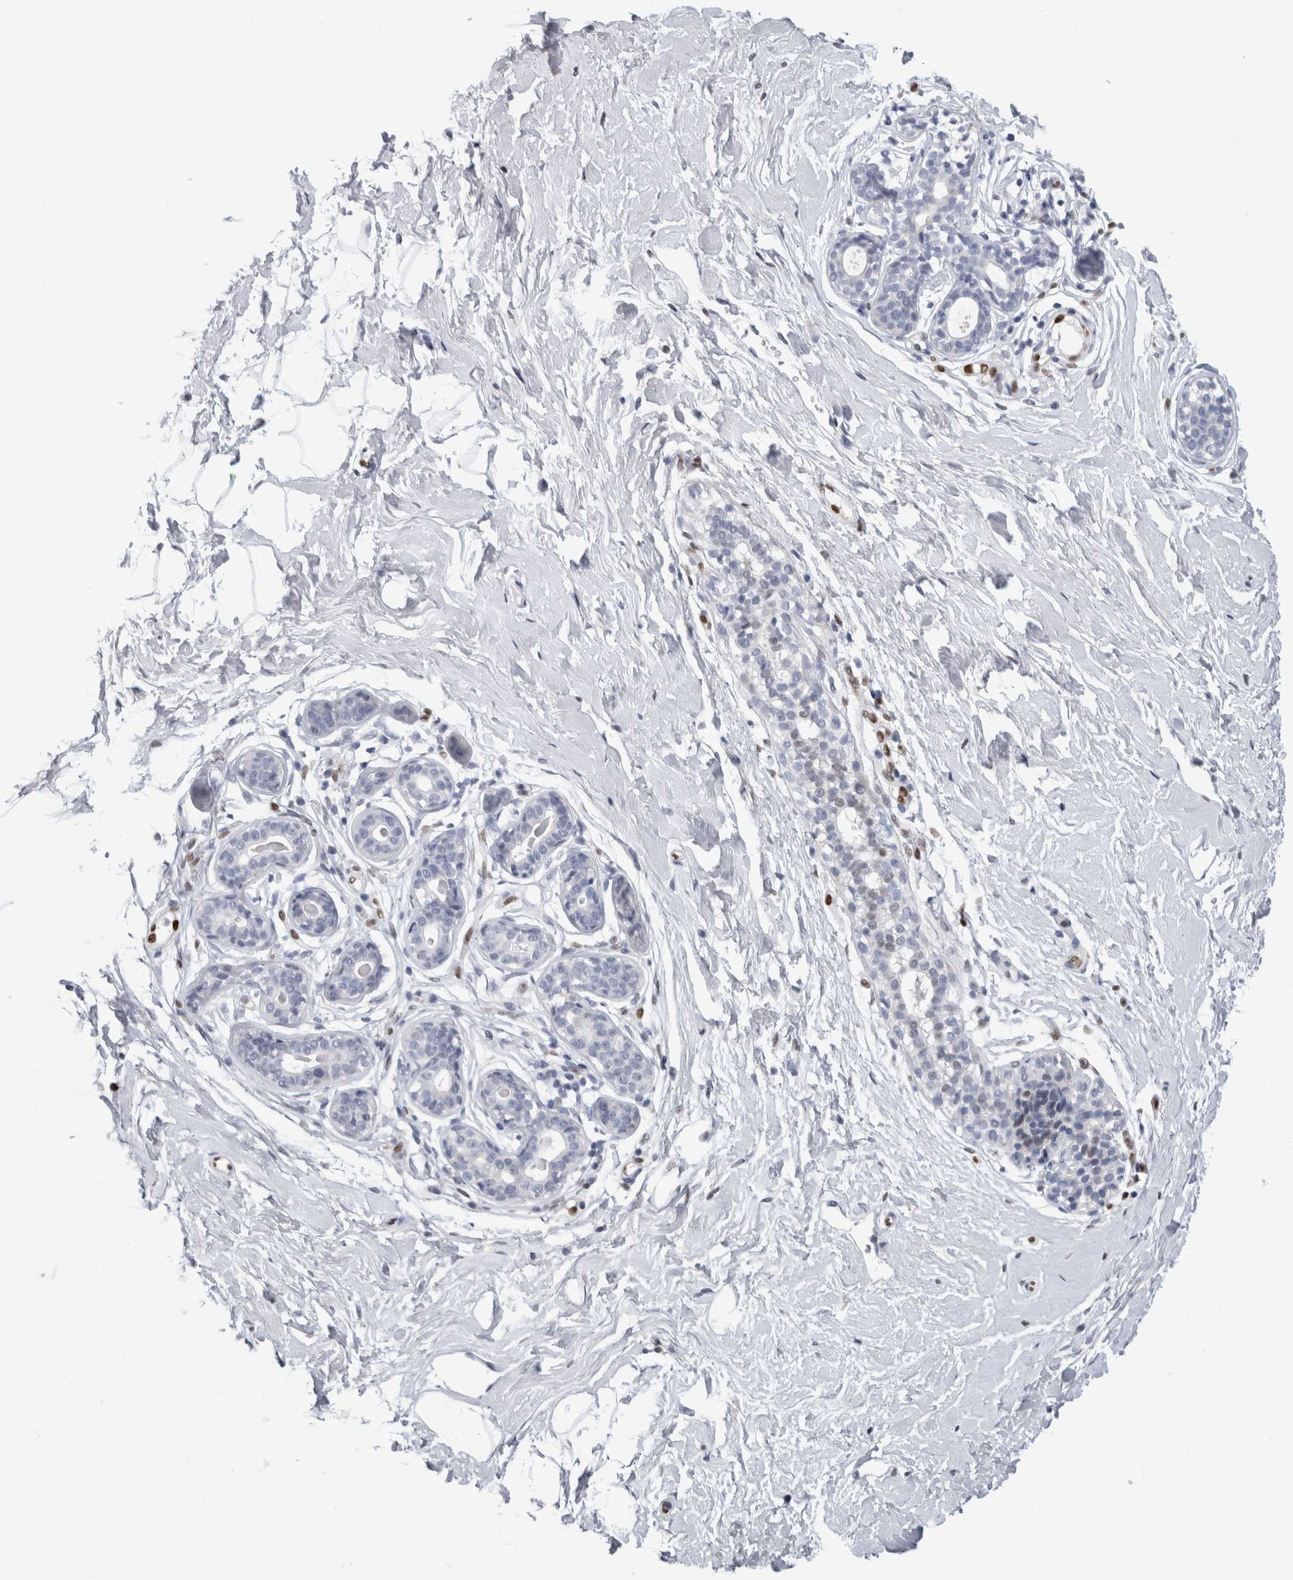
{"staining": {"intensity": "negative", "quantity": "none", "location": "none"}, "tissue": "breast", "cell_type": "Adipocytes", "image_type": "normal", "snomed": [{"axis": "morphology", "description": "Normal tissue, NOS"}, {"axis": "topography", "description": "Breast"}], "caption": "This is an immunohistochemistry (IHC) photomicrograph of unremarkable breast. There is no staining in adipocytes.", "gene": "IL33", "patient": {"sex": "female", "age": 23}}